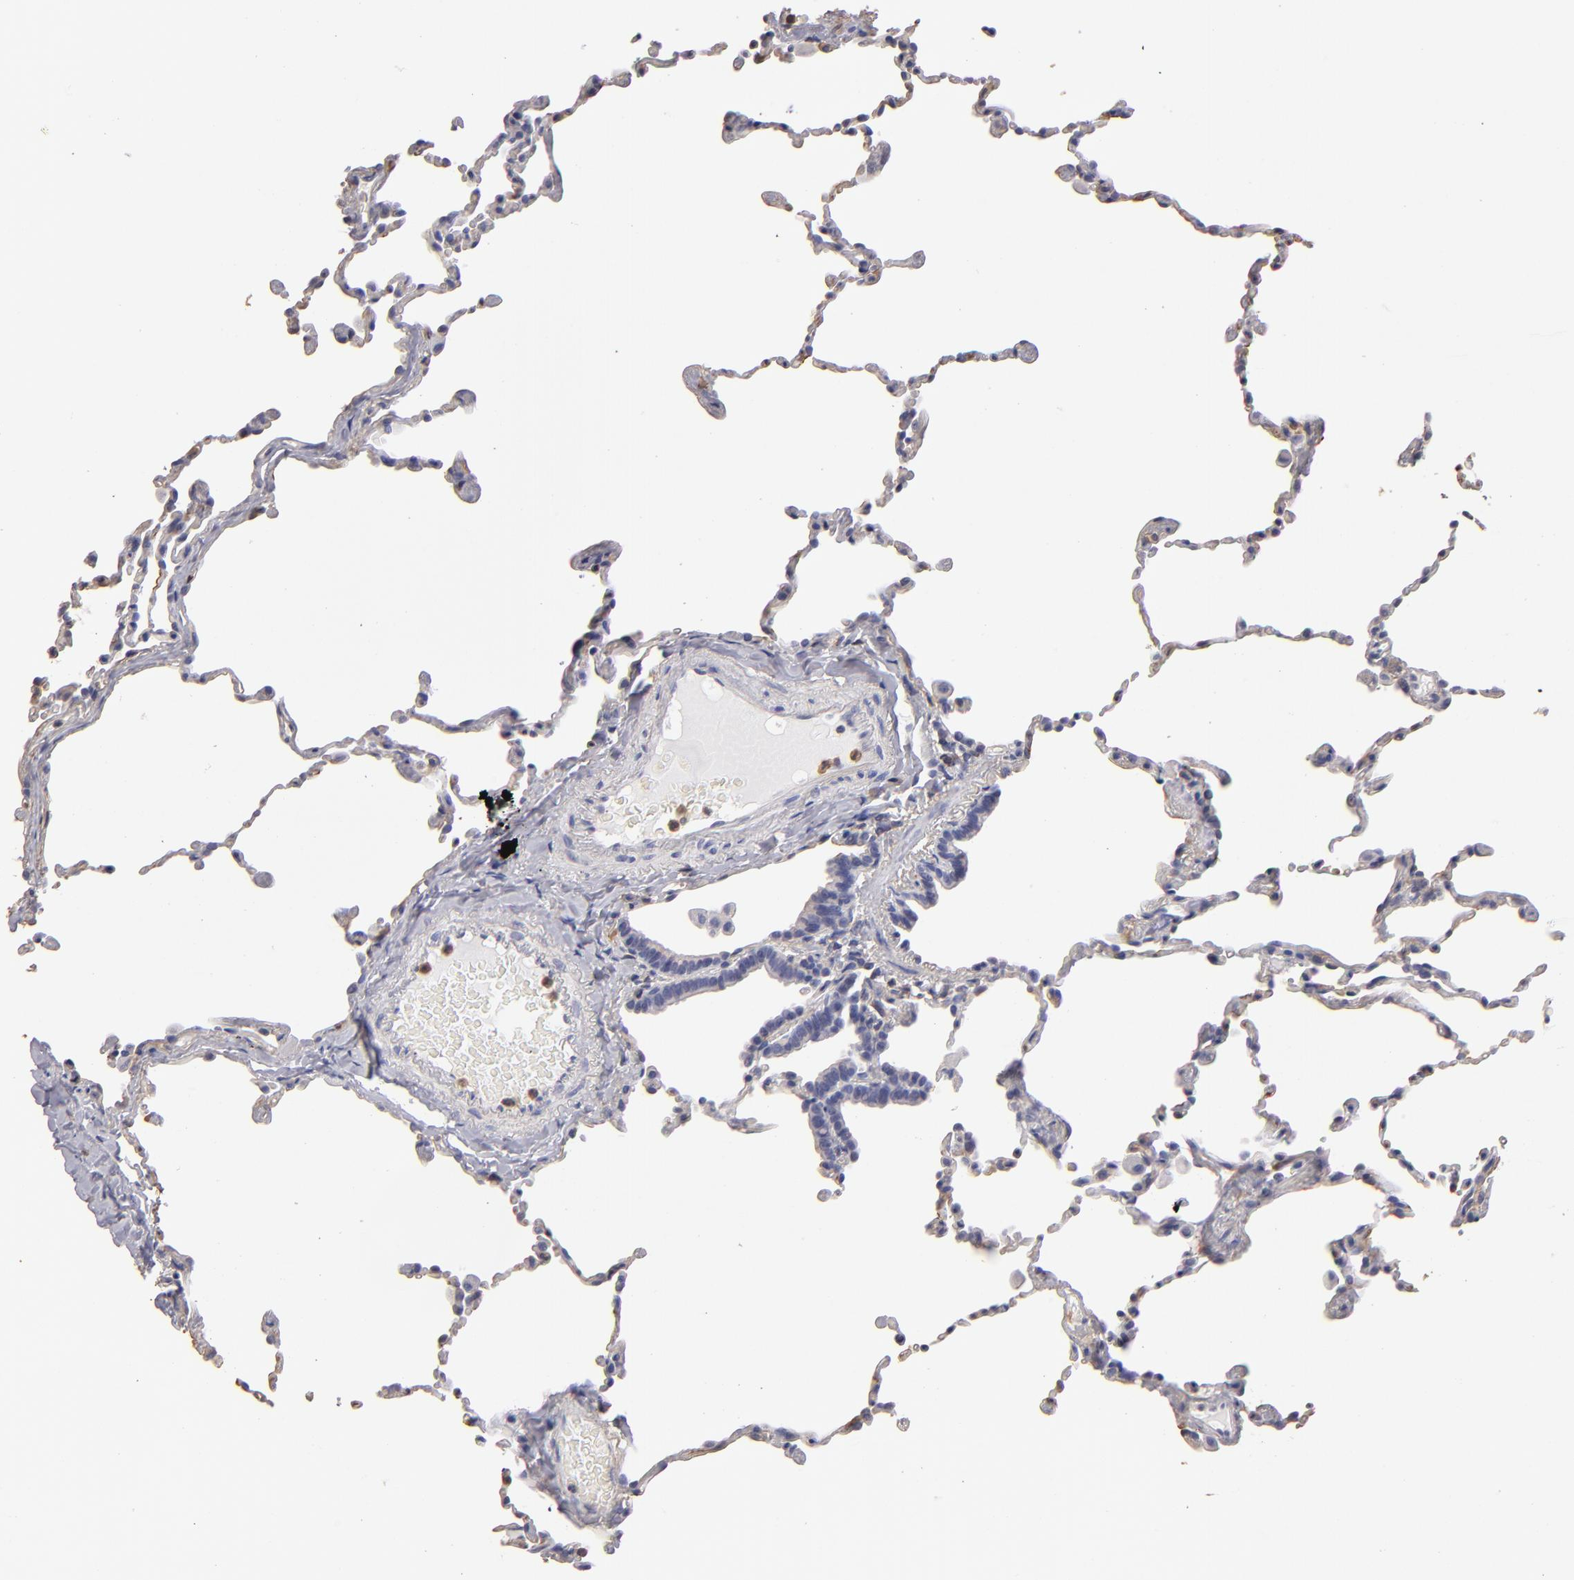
{"staining": {"intensity": "moderate", "quantity": ">75%", "location": "cytoplasmic/membranous"}, "tissue": "lung", "cell_type": "Alveolar cells", "image_type": "normal", "snomed": [{"axis": "morphology", "description": "Normal tissue, NOS"}, {"axis": "topography", "description": "Lung"}], "caption": "Protein expression analysis of normal human lung reveals moderate cytoplasmic/membranous staining in approximately >75% of alveolar cells.", "gene": "ABCB1", "patient": {"sex": "female", "age": 61}}